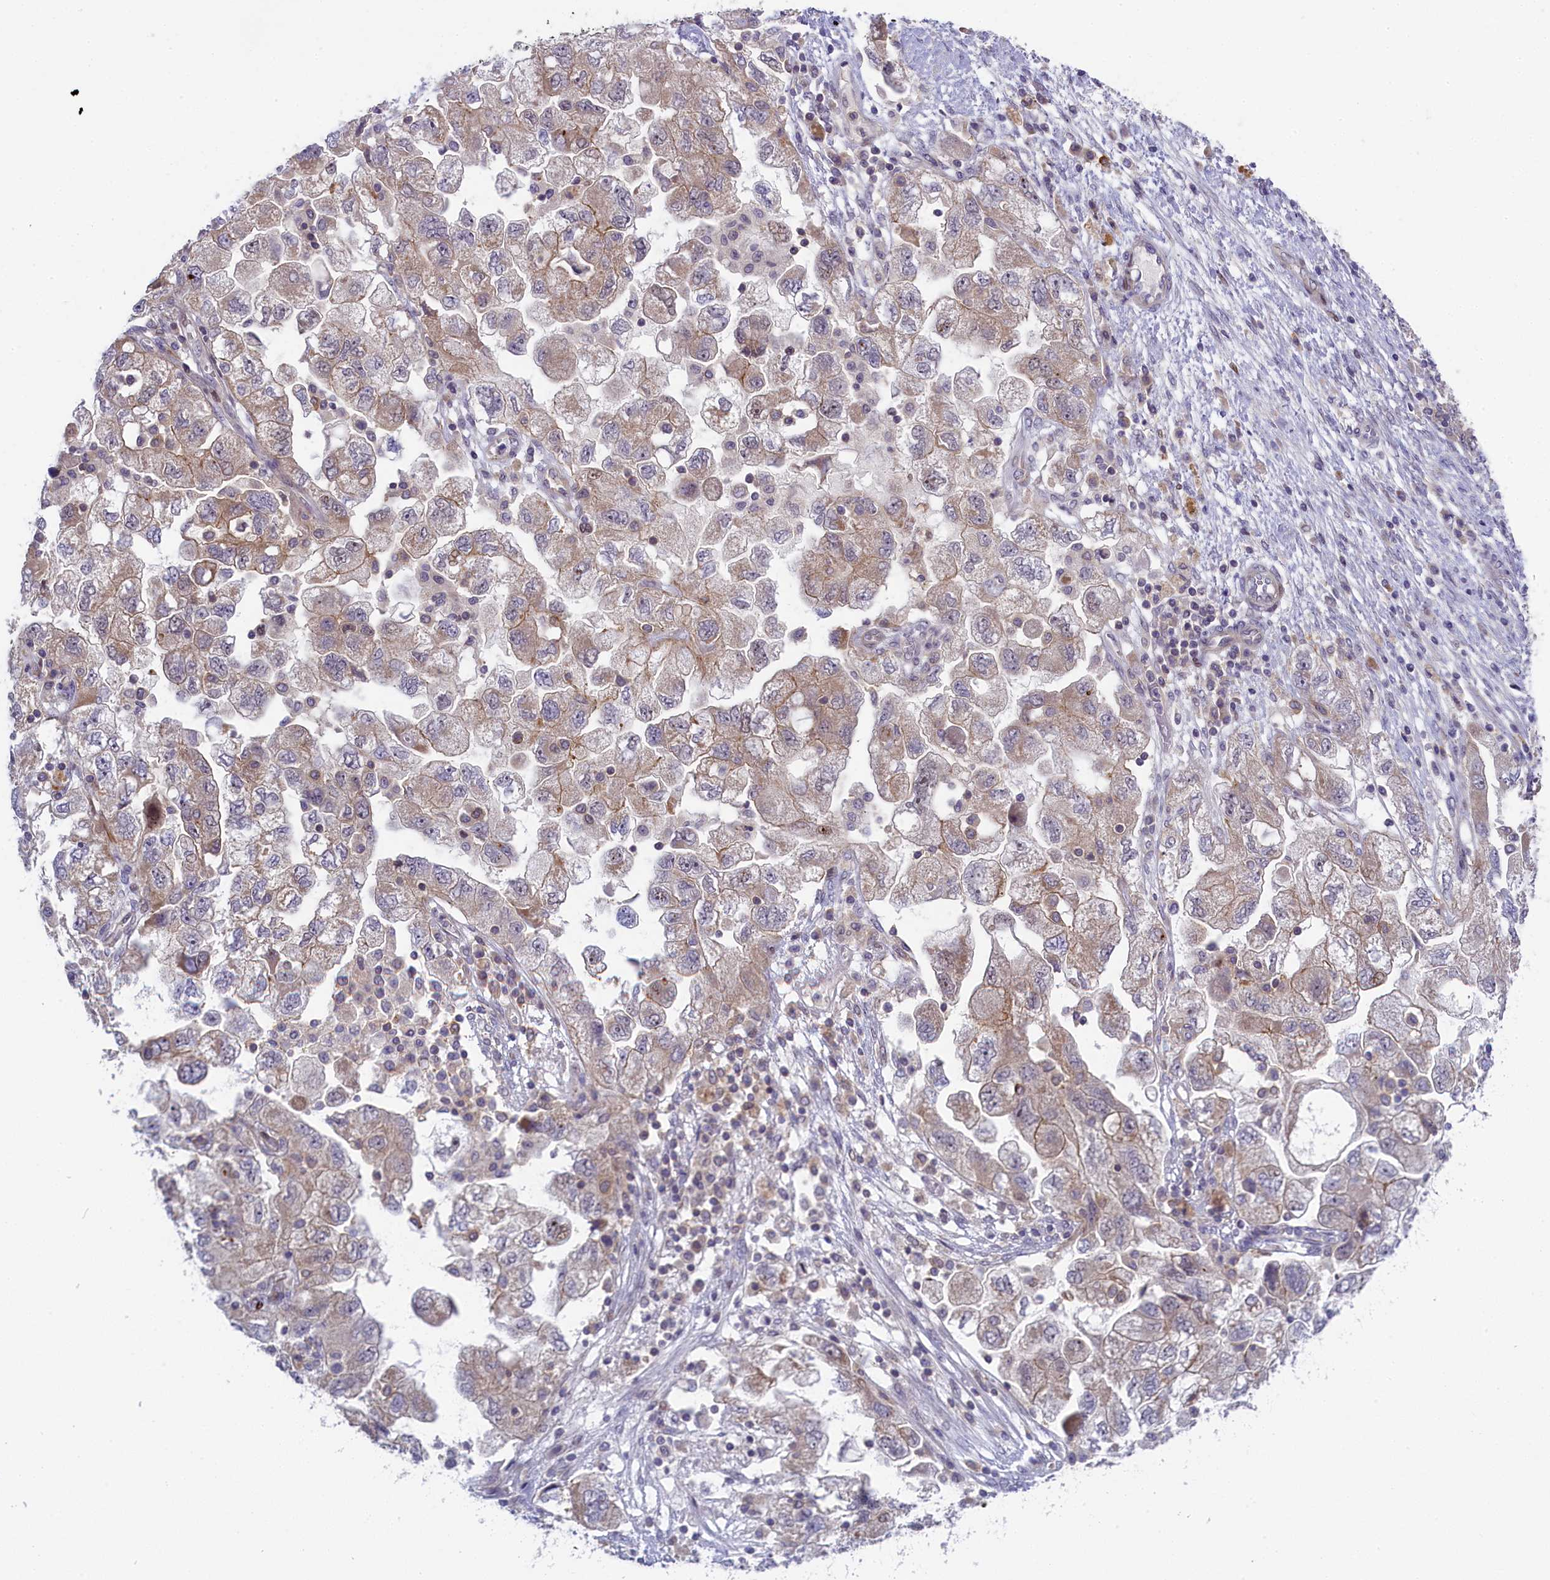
{"staining": {"intensity": "weak", "quantity": "25%-75%", "location": "cytoplasmic/membranous"}, "tissue": "ovarian cancer", "cell_type": "Tumor cells", "image_type": "cancer", "snomed": [{"axis": "morphology", "description": "Carcinoma, NOS"}, {"axis": "morphology", "description": "Cystadenocarcinoma, serous, NOS"}, {"axis": "topography", "description": "Ovary"}], "caption": "This is an image of immunohistochemistry staining of serous cystadenocarcinoma (ovarian), which shows weak expression in the cytoplasmic/membranous of tumor cells.", "gene": "CCL23", "patient": {"sex": "female", "age": 69}}